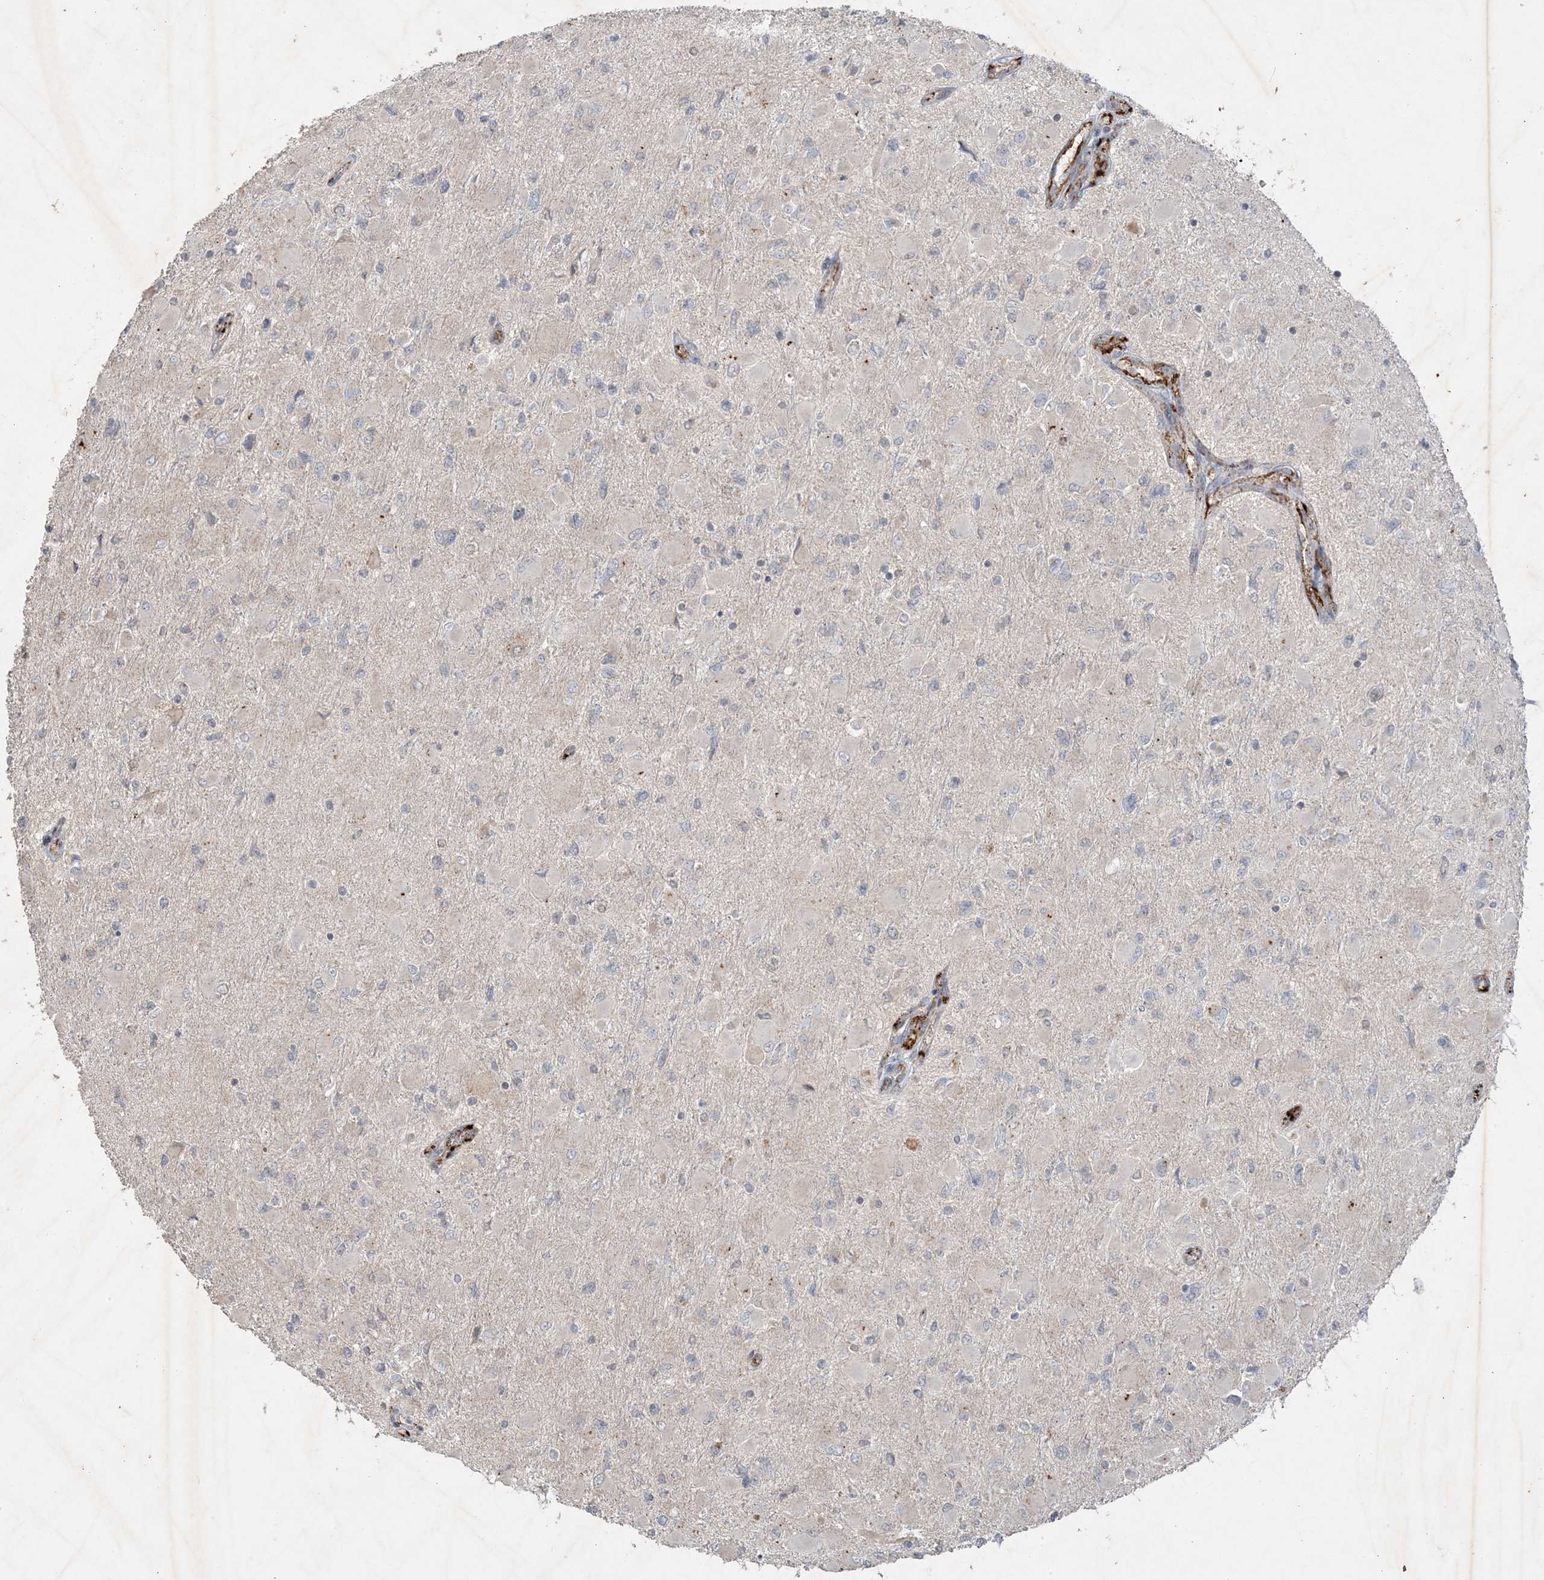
{"staining": {"intensity": "negative", "quantity": "none", "location": "none"}, "tissue": "glioma", "cell_type": "Tumor cells", "image_type": "cancer", "snomed": [{"axis": "morphology", "description": "Glioma, malignant, High grade"}, {"axis": "topography", "description": "Cerebral cortex"}], "caption": "DAB (3,3'-diaminobenzidine) immunohistochemical staining of human malignant glioma (high-grade) exhibits no significant staining in tumor cells.", "gene": "PRSS36", "patient": {"sex": "female", "age": 36}}